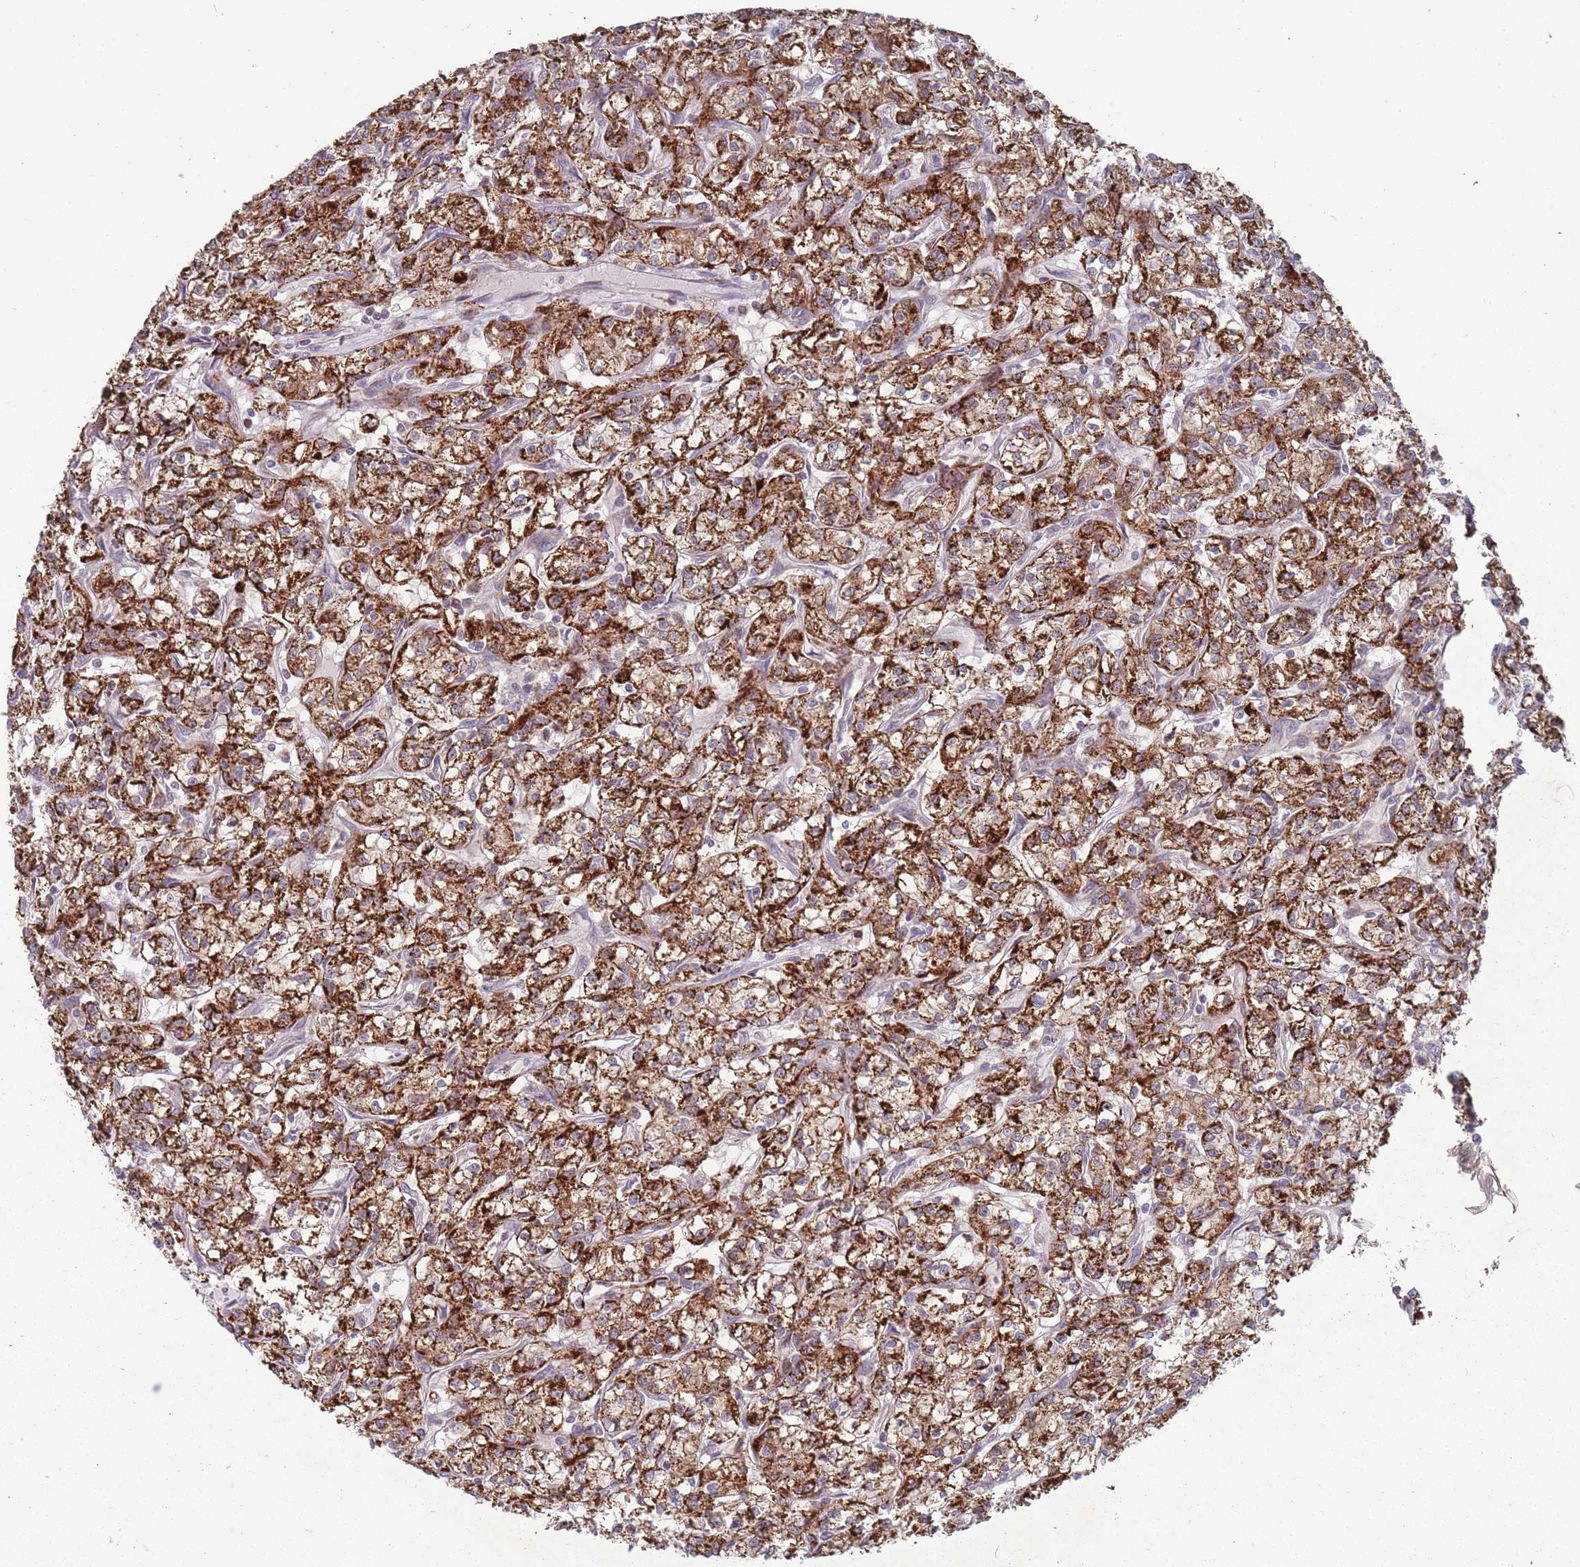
{"staining": {"intensity": "strong", "quantity": ">75%", "location": "cytoplasmic/membranous"}, "tissue": "renal cancer", "cell_type": "Tumor cells", "image_type": "cancer", "snomed": [{"axis": "morphology", "description": "Adenocarcinoma, NOS"}, {"axis": "topography", "description": "Kidney"}], "caption": "IHC of human renal cancer (adenocarcinoma) reveals high levels of strong cytoplasmic/membranous staining in approximately >75% of tumor cells.", "gene": "OR10Q1", "patient": {"sex": "female", "age": 59}}